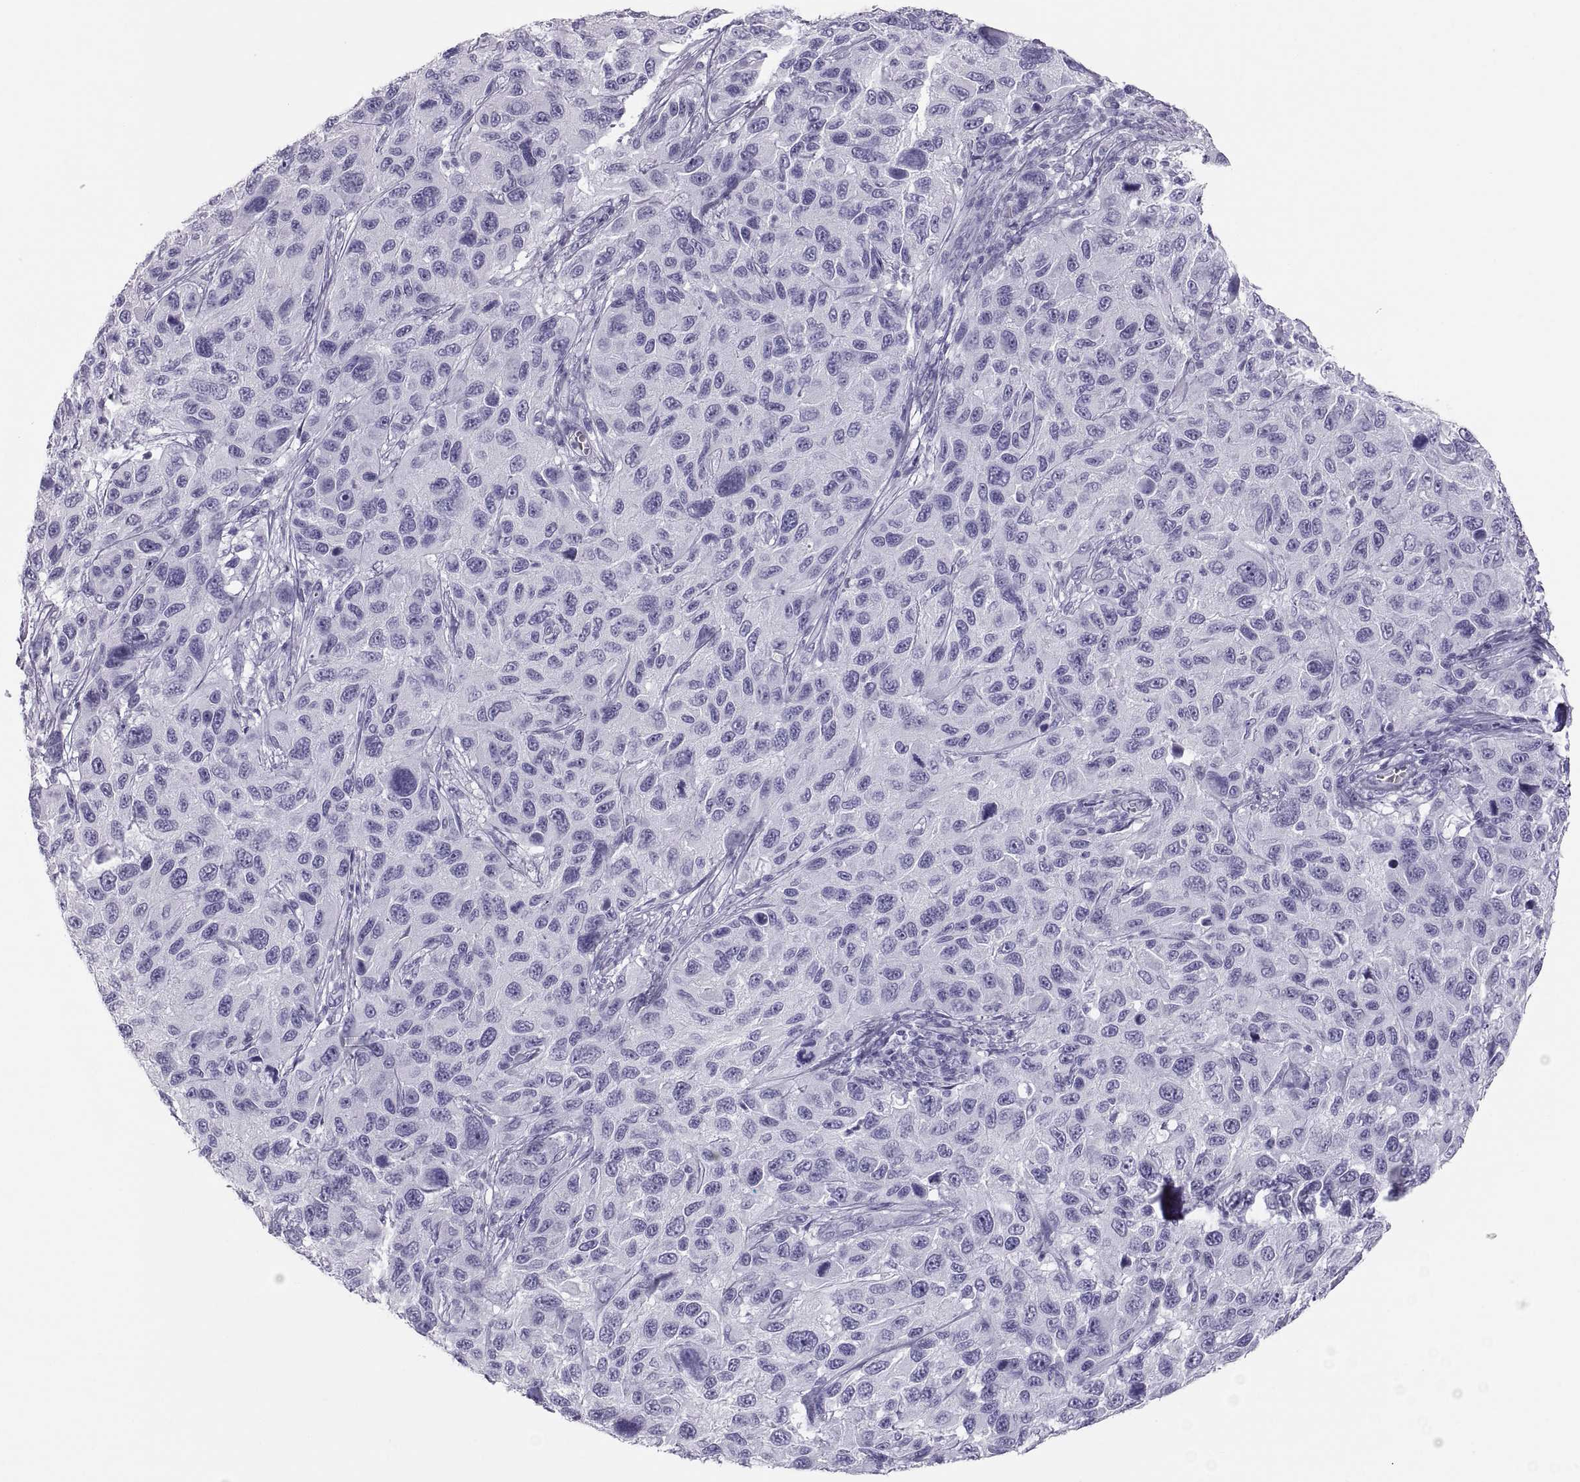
{"staining": {"intensity": "negative", "quantity": "none", "location": "none"}, "tissue": "melanoma", "cell_type": "Tumor cells", "image_type": "cancer", "snomed": [{"axis": "morphology", "description": "Malignant melanoma, NOS"}, {"axis": "topography", "description": "Skin"}], "caption": "DAB immunohistochemical staining of human malignant melanoma shows no significant expression in tumor cells.", "gene": "SEMG1", "patient": {"sex": "male", "age": 53}}